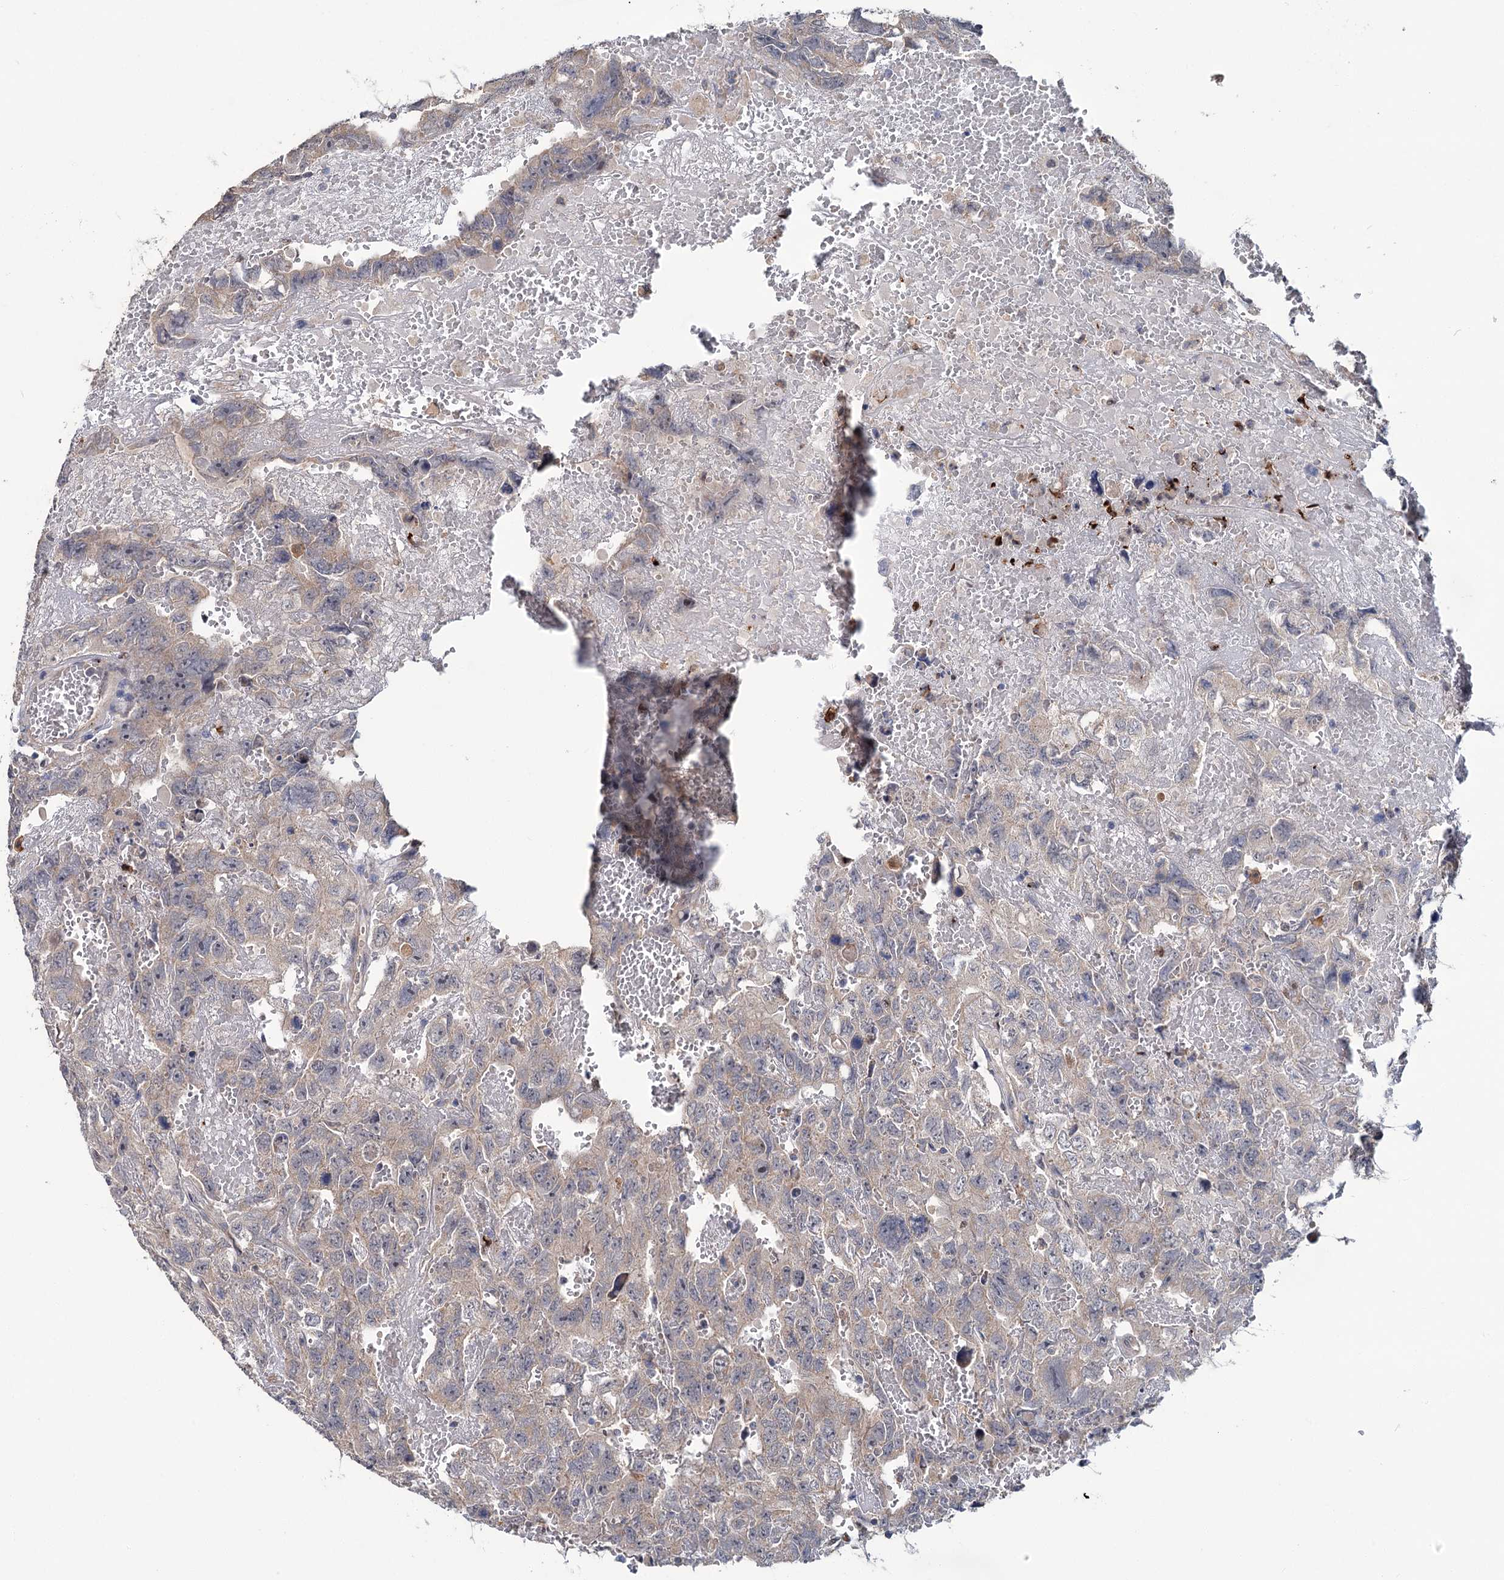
{"staining": {"intensity": "negative", "quantity": "none", "location": "none"}, "tissue": "testis cancer", "cell_type": "Tumor cells", "image_type": "cancer", "snomed": [{"axis": "morphology", "description": "Carcinoma, Embryonal, NOS"}, {"axis": "topography", "description": "Testis"}], "caption": "The photomicrograph demonstrates no staining of tumor cells in testis cancer.", "gene": "DYNC2H1", "patient": {"sex": "male", "age": 45}}